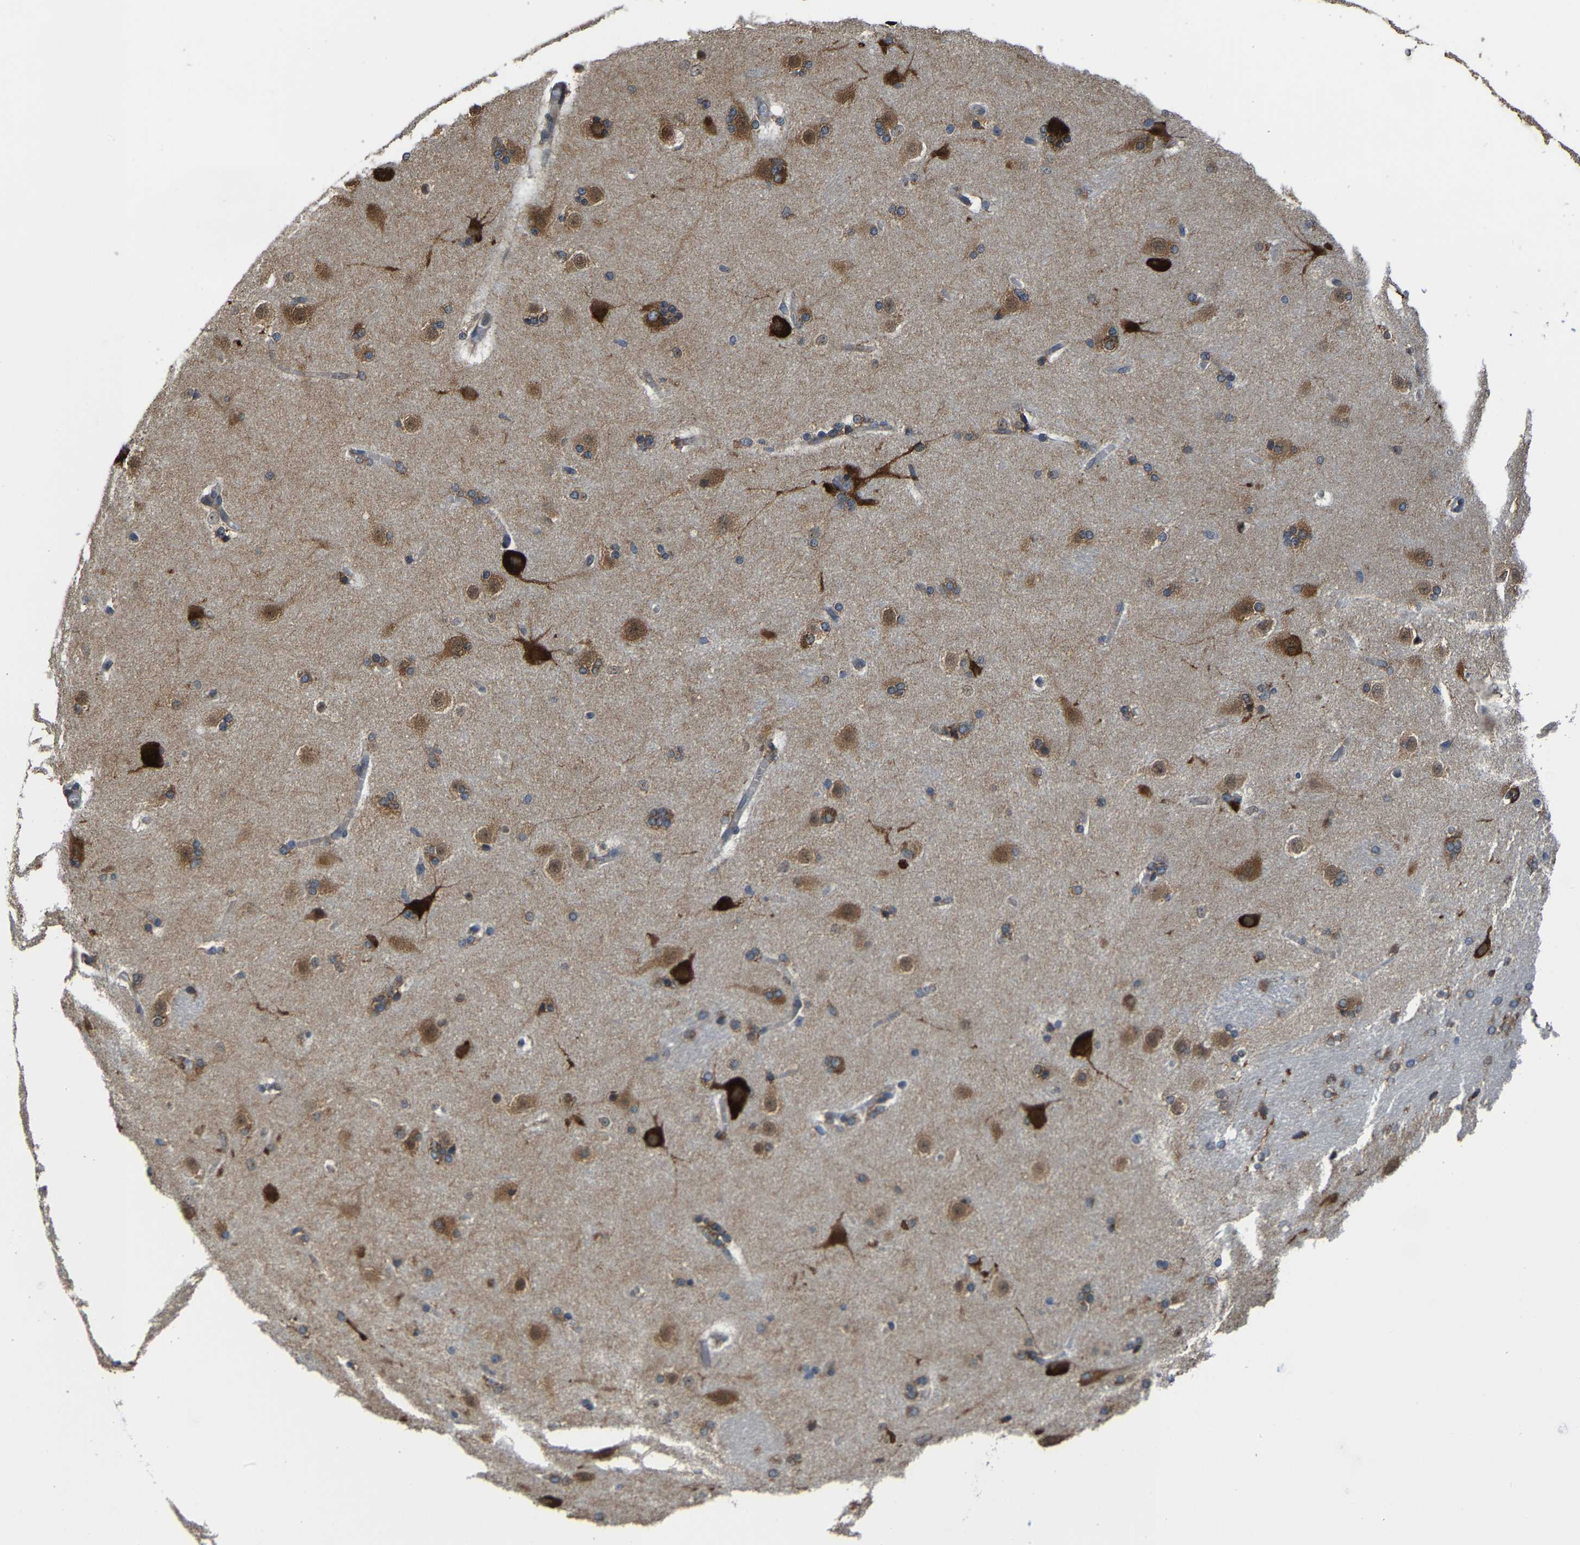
{"staining": {"intensity": "moderate", "quantity": ">75%", "location": "cytoplasmic/membranous"}, "tissue": "caudate", "cell_type": "Glial cells", "image_type": "normal", "snomed": [{"axis": "morphology", "description": "Normal tissue, NOS"}, {"axis": "topography", "description": "Lateral ventricle wall"}], "caption": "Immunohistochemistry histopathology image of normal caudate: human caudate stained using immunohistochemistry (IHC) shows medium levels of moderate protein expression localized specifically in the cytoplasmic/membranous of glial cells, appearing as a cytoplasmic/membranous brown color.", "gene": "G3BP2", "patient": {"sex": "female", "age": 19}}